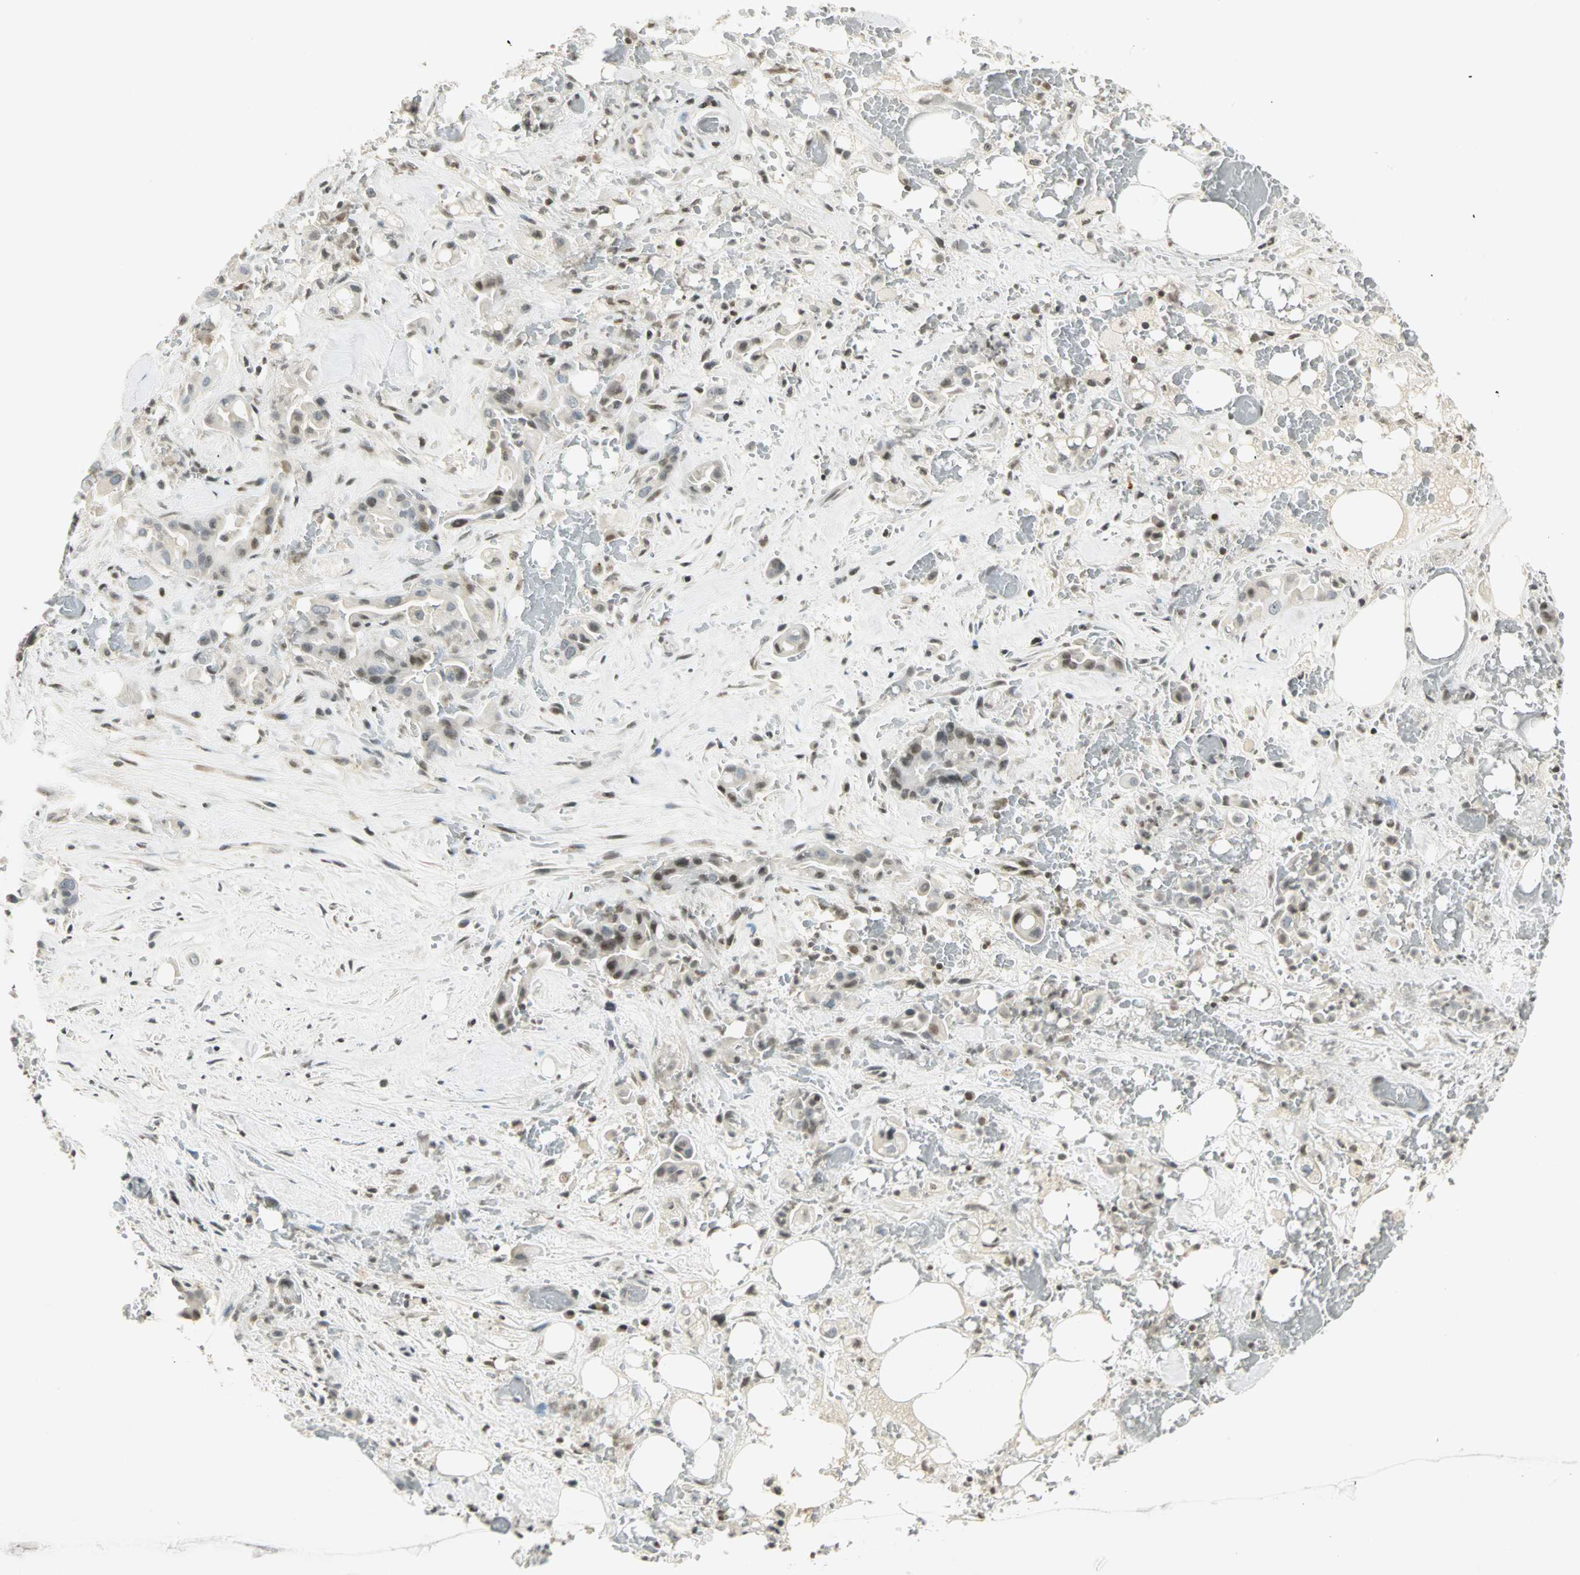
{"staining": {"intensity": "weak", "quantity": "<25%", "location": "nuclear"}, "tissue": "liver cancer", "cell_type": "Tumor cells", "image_type": "cancer", "snomed": [{"axis": "morphology", "description": "Cholangiocarcinoma"}, {"axis": "topography", "description": "Liver"}], "caption": "DAB immunohistochemical staining of human cholangiocarcinoma (liver) shows no significant staining in tumor cells.", "gene": "SMAD3", "patient": {"sex": "female", "age": 68}}